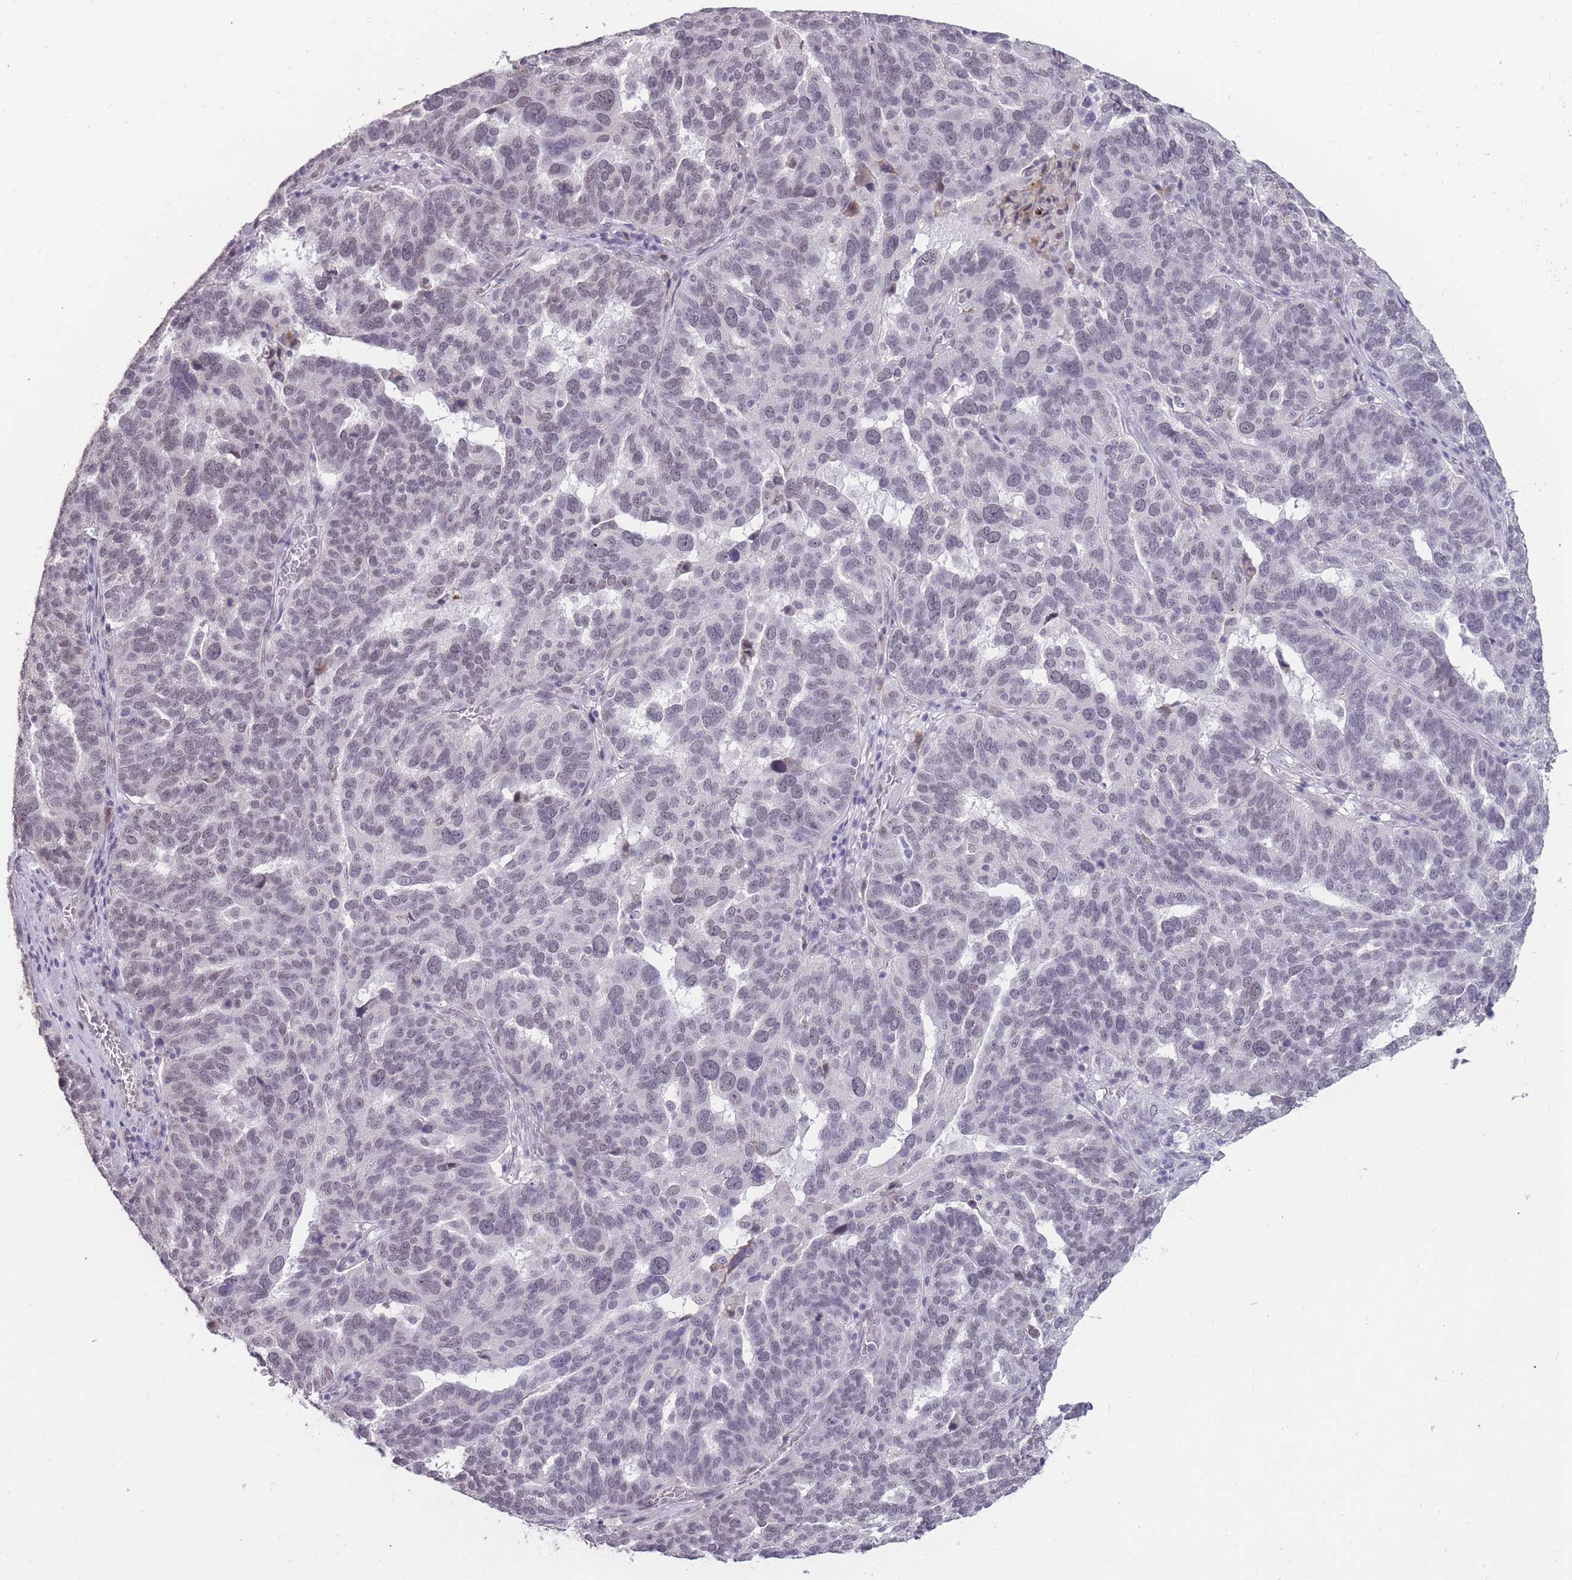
{"staining": {"intensity": "negative", "quantity": "none", "location": "none"}, "tissue": "ovarian cancer", "cell_type": "Tumor cells", "image_type": "cancer", "snomed": [{"axis": "morphology", "description": "Cystadenocarcinoma, serous, NOS"}, {"axis": "topography", "description": "Ovary"}], "caption": "This histopathology image is of serous cystadenocarcinoma (ovarian) stained with IHC to label a protein in brown with the nuclei are counter-stained blue. There is no positivity in tumor cells.", "gene": "HNRNPUL1", "patient": {"sex": "female", "age": 59}}